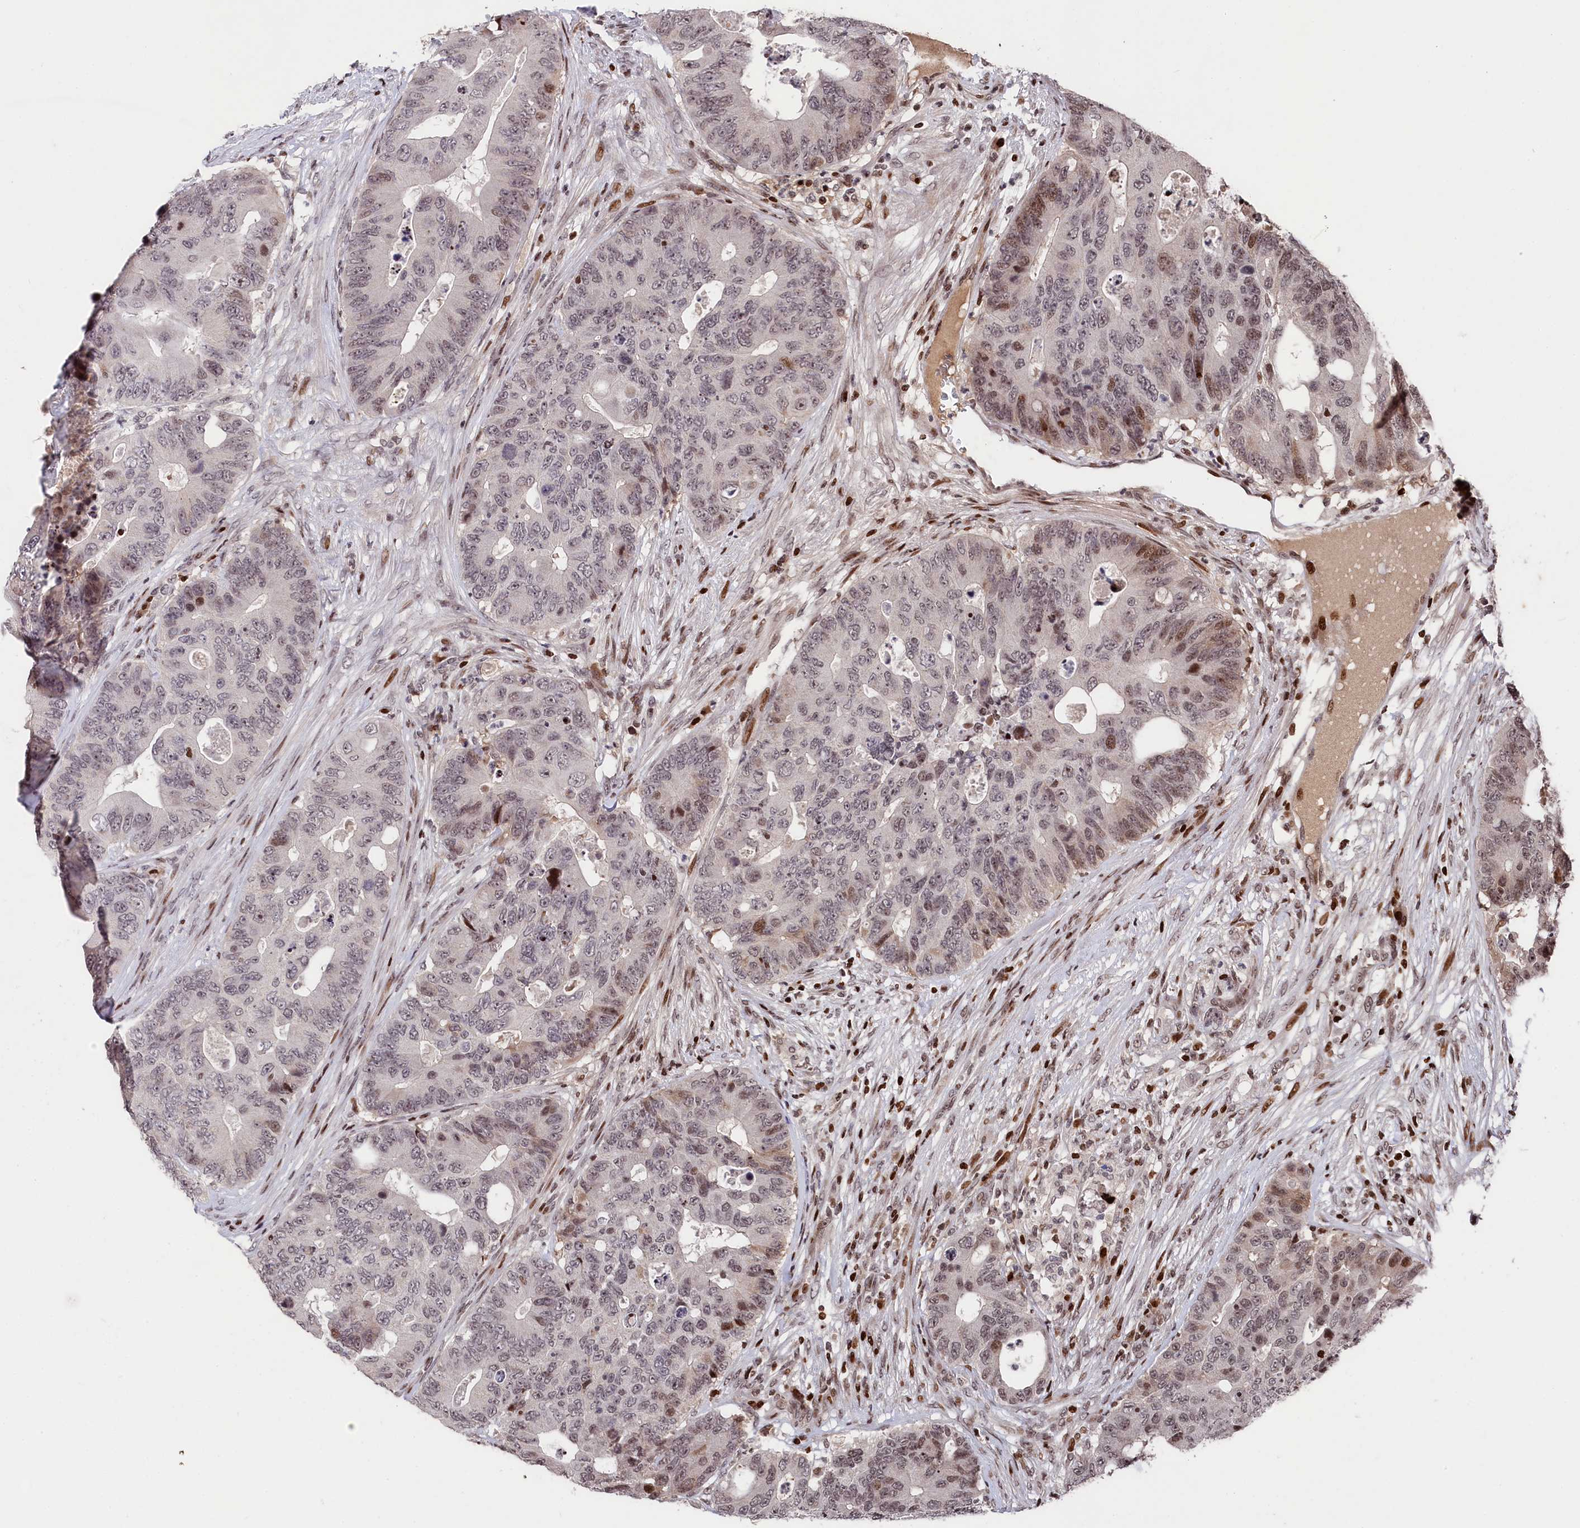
{"staining": {"intensity": "moderate", "quantity": "<25%", "location": "nuclear"}, "tissue": "colorectal cancer", "cell_type": "Tumor cells", "image_type": "cancer", "snomed": [{"axis": "morphology", "description": "Adenocarcinoma, NOS"}, {"axis": "topography", "description": "Colon"}], "caption": "A brown stain highlights moderate nuclear expression of a protein in colorectal cancer (adenocarcinoma) tumor cells. (Brightfield microscopy of DAB IHC at high magnification).", "gene": "MCF2L2", "patient": {"sex": "male", "age": 71}}